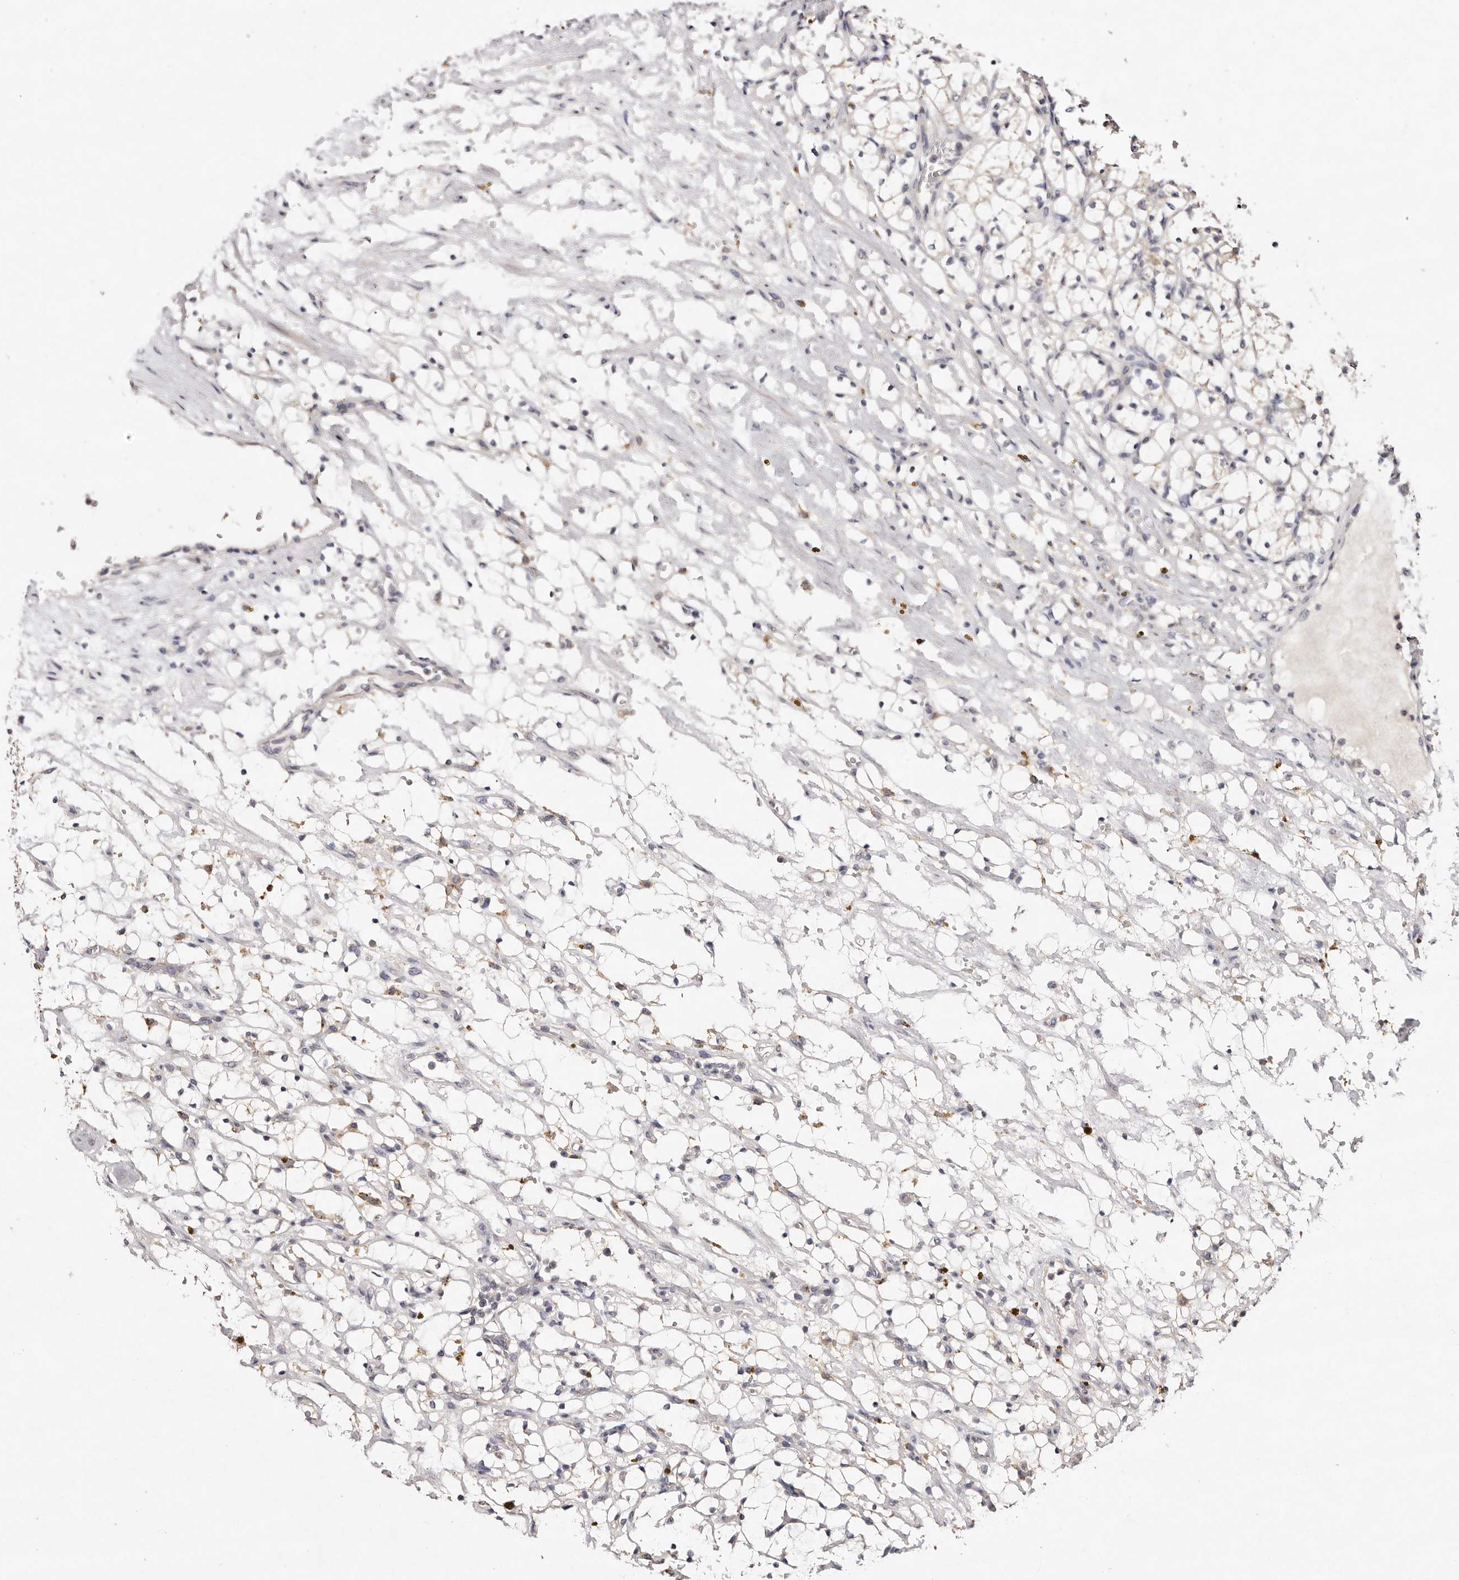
{"staining": {"intensity": "negative", "quantity": "none", "location": "none"}, "tissue": "renal cancer", "cell_type": "Tumor cells", "image_type": "cancer", "snomed": [{"axis": "morphology", "description": "Adenocarcinoma, NOS"}, {"axis": "topography", "description": "Kidney"}], "caption": "High magnification brightfield microscopy of renal adenocarcinoma stained with DAB (3,3'-diaminobenzidine) (brown) and counterstained with hematoxylin (blue): tumor cells show no significant positivity.", "gene": "TSC2", "patient": {"sex": "female", "age": 69}}